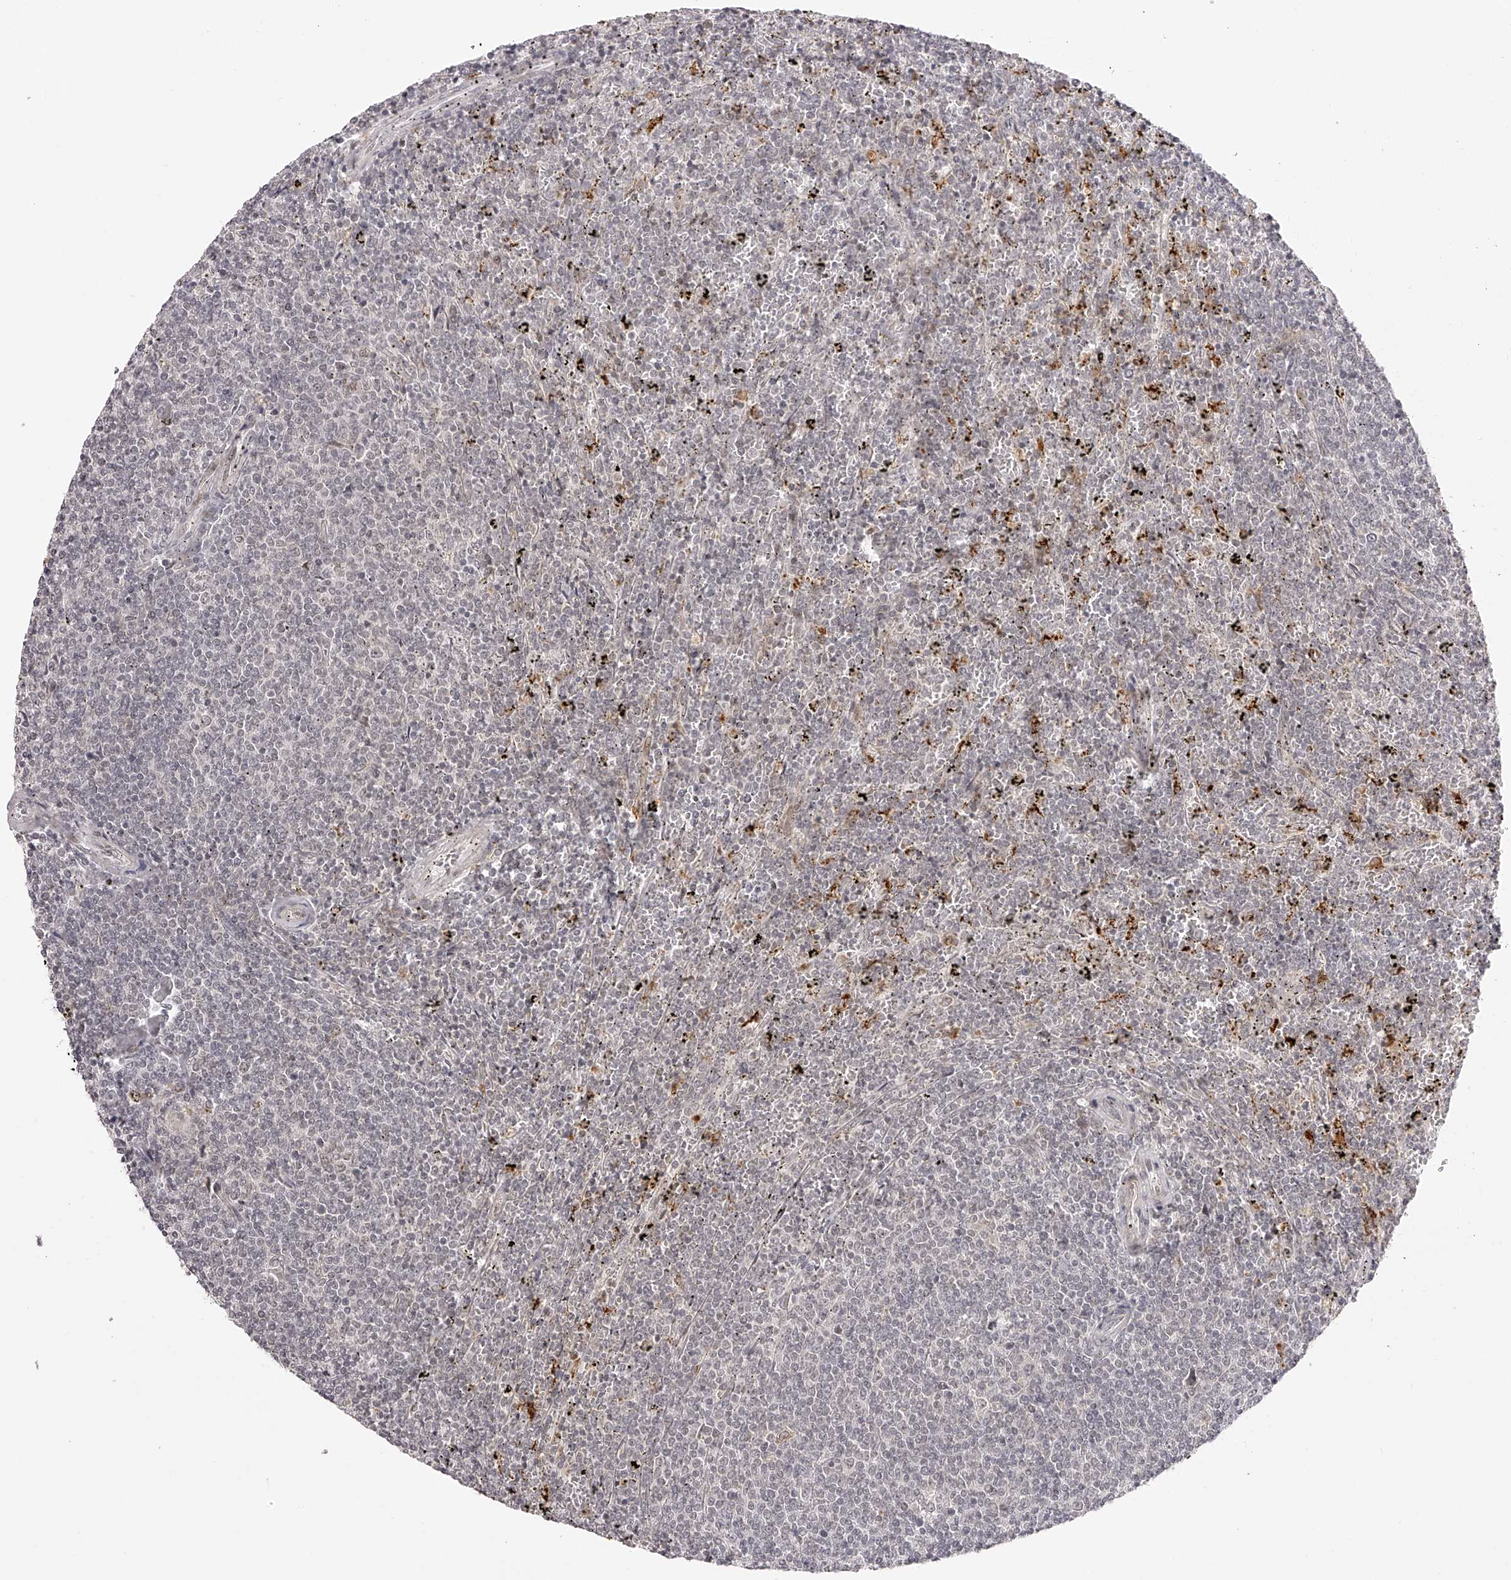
{"staining": {"intensity": "negative", "quantity": "none", "location": "none"}, "tissue": "lymphoma", "cell_type": "Tumor cells", "image_type": "cancer", "snomed": [{"axis": "morphology", "description": "Malignant lymphoma, non-Hodgkin's type, Low grade"}, {"axis": "topography", "description": "Spleen"}], "caption": "IHC of human low-grade malignant lymphoma, non-Hodgkin's type exhibits no expression in tumor cells.", "gene": "PLEKHG1", "patient": {"sex": "female", "age": 50}}